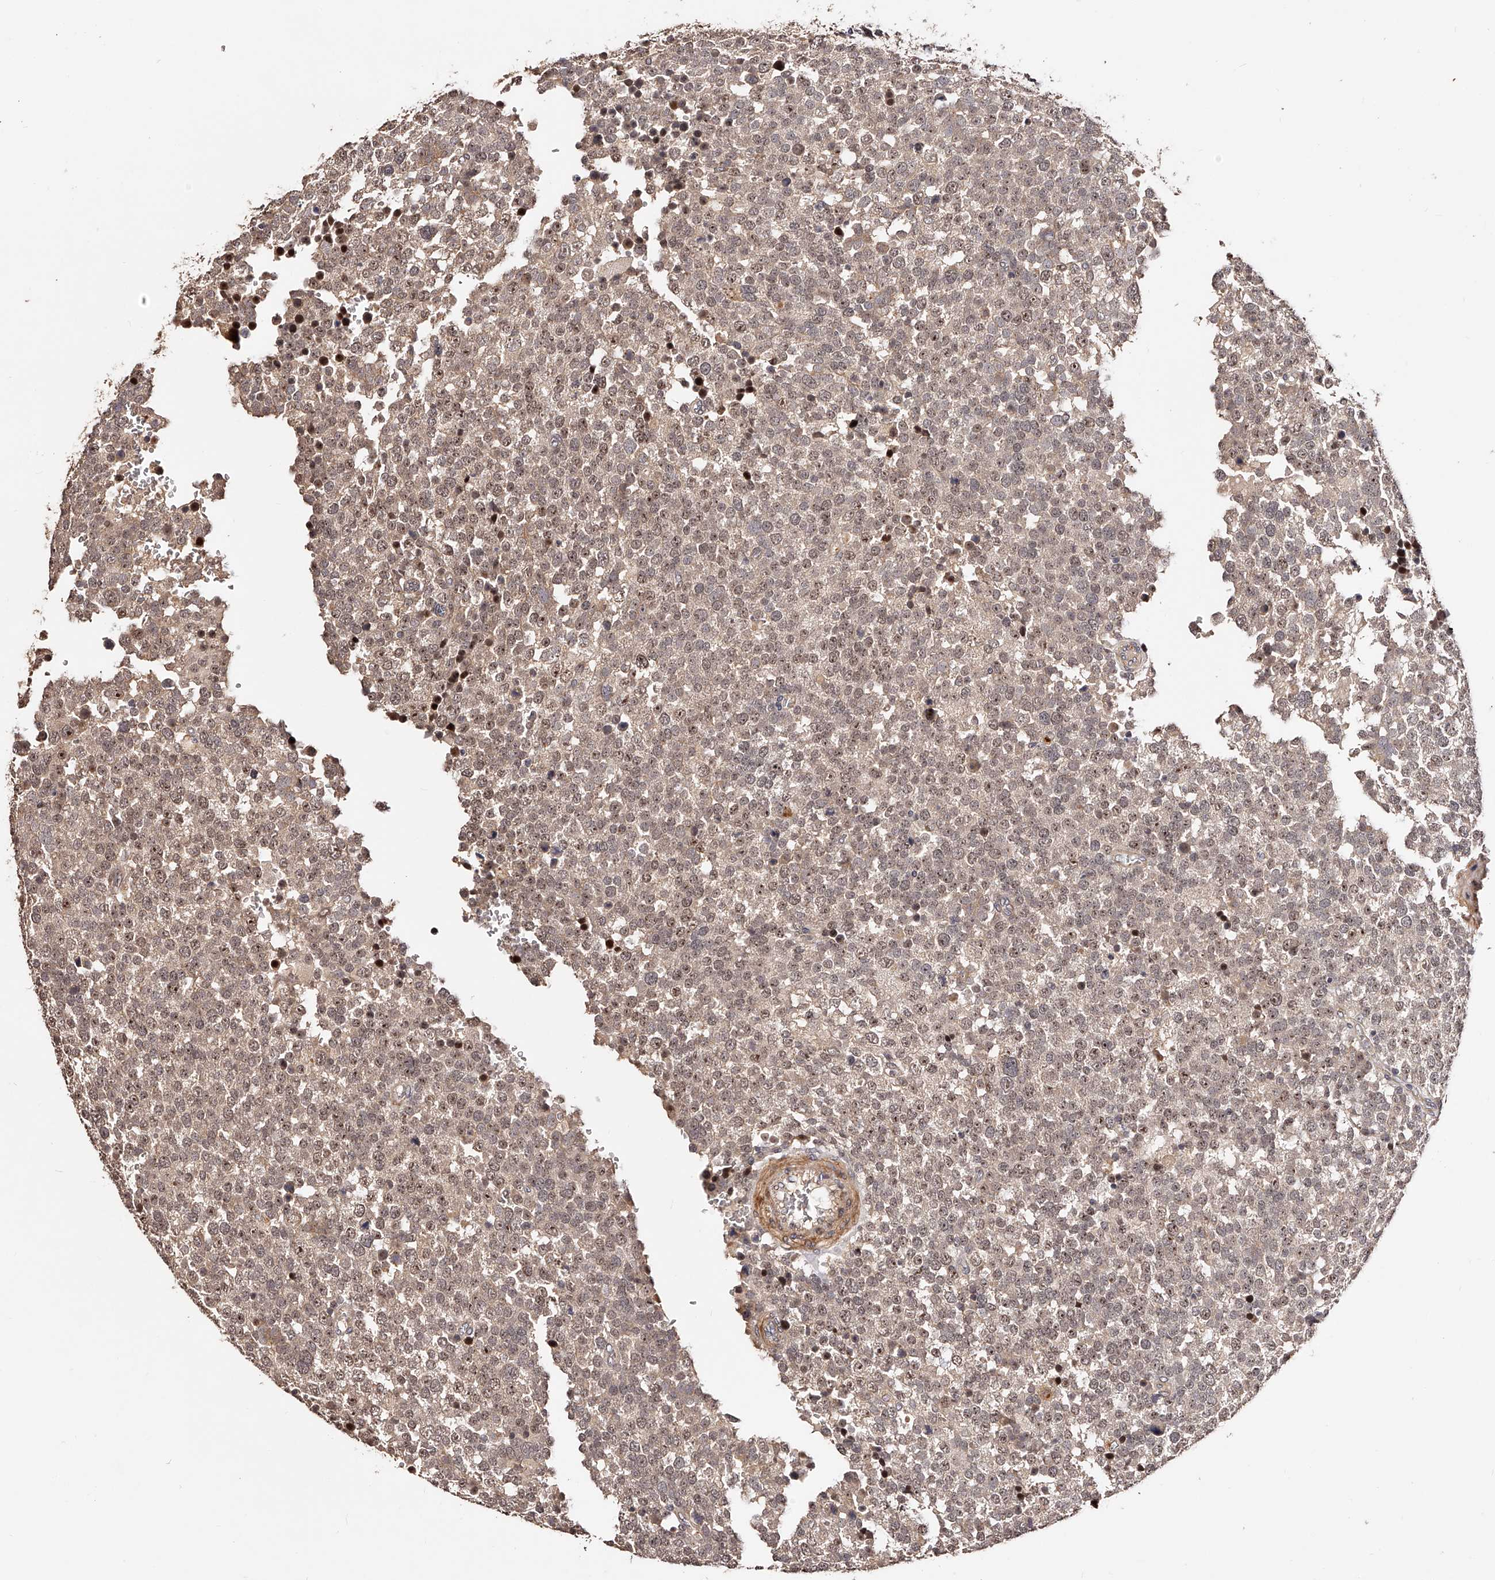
{"staining": {"intensity": "weak", "quantity": ">75%", "location": "nuclear"}, "tissue": "testis cancer", "cell_type": "Tumor cells", "image_type": "cancer", "snomed": [{"axis": "morphology", "description": "Seminoma, NOS"}, {"axis": "topography", "description": "Testis"}], "caption": "Protein staining by IHC shows weak nuclear positivity in approximately >75% of tumor cells in testis seminoma.", "gene": "ZNF502", "patient": {"sex": "male", "age": 71}}